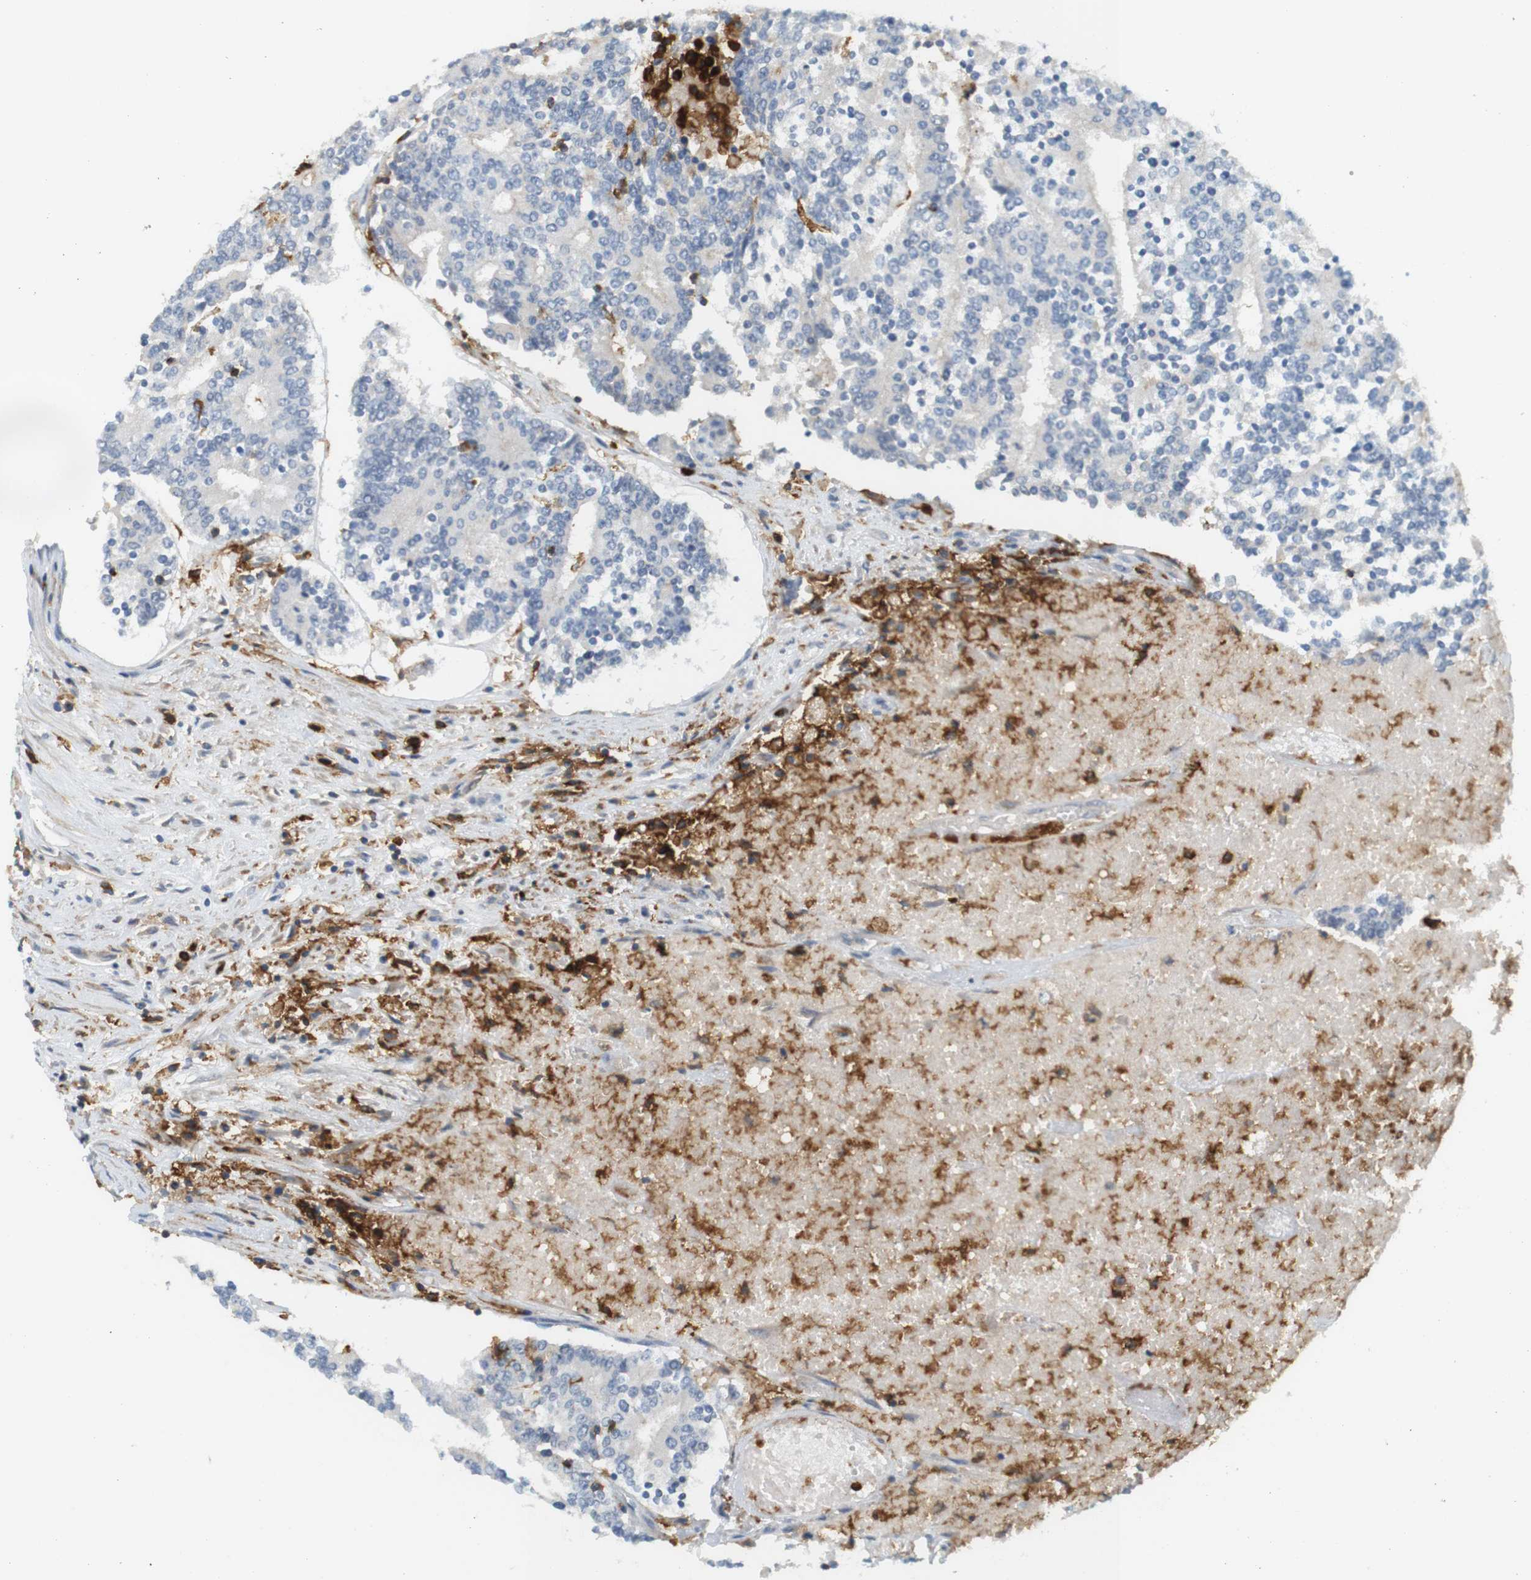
{"staining": {"intensity": "negative", "quantity": "none", "location": "none"}, "tissue": "prostate cancer", "cell_type": "Tumor cells", "image_type": "cancer", "snomed": [{"axis": "morphology", "description": "Normal tissue, NOS"}, {"axis": "morphology", "description": "Adenocarcinoma, High grade"}, {"axis": "topography", "description": "Prostate"}, {"axis": "topography", "description": "Seminal veicle"}], "caption": "Micrograph shows no protein positivity in tumor cells of prostate cancer (adenocarcinoma (high-grade)) tissue.", "gene": "SIRPA", "patient": {"sex": "male", "age": 55}}